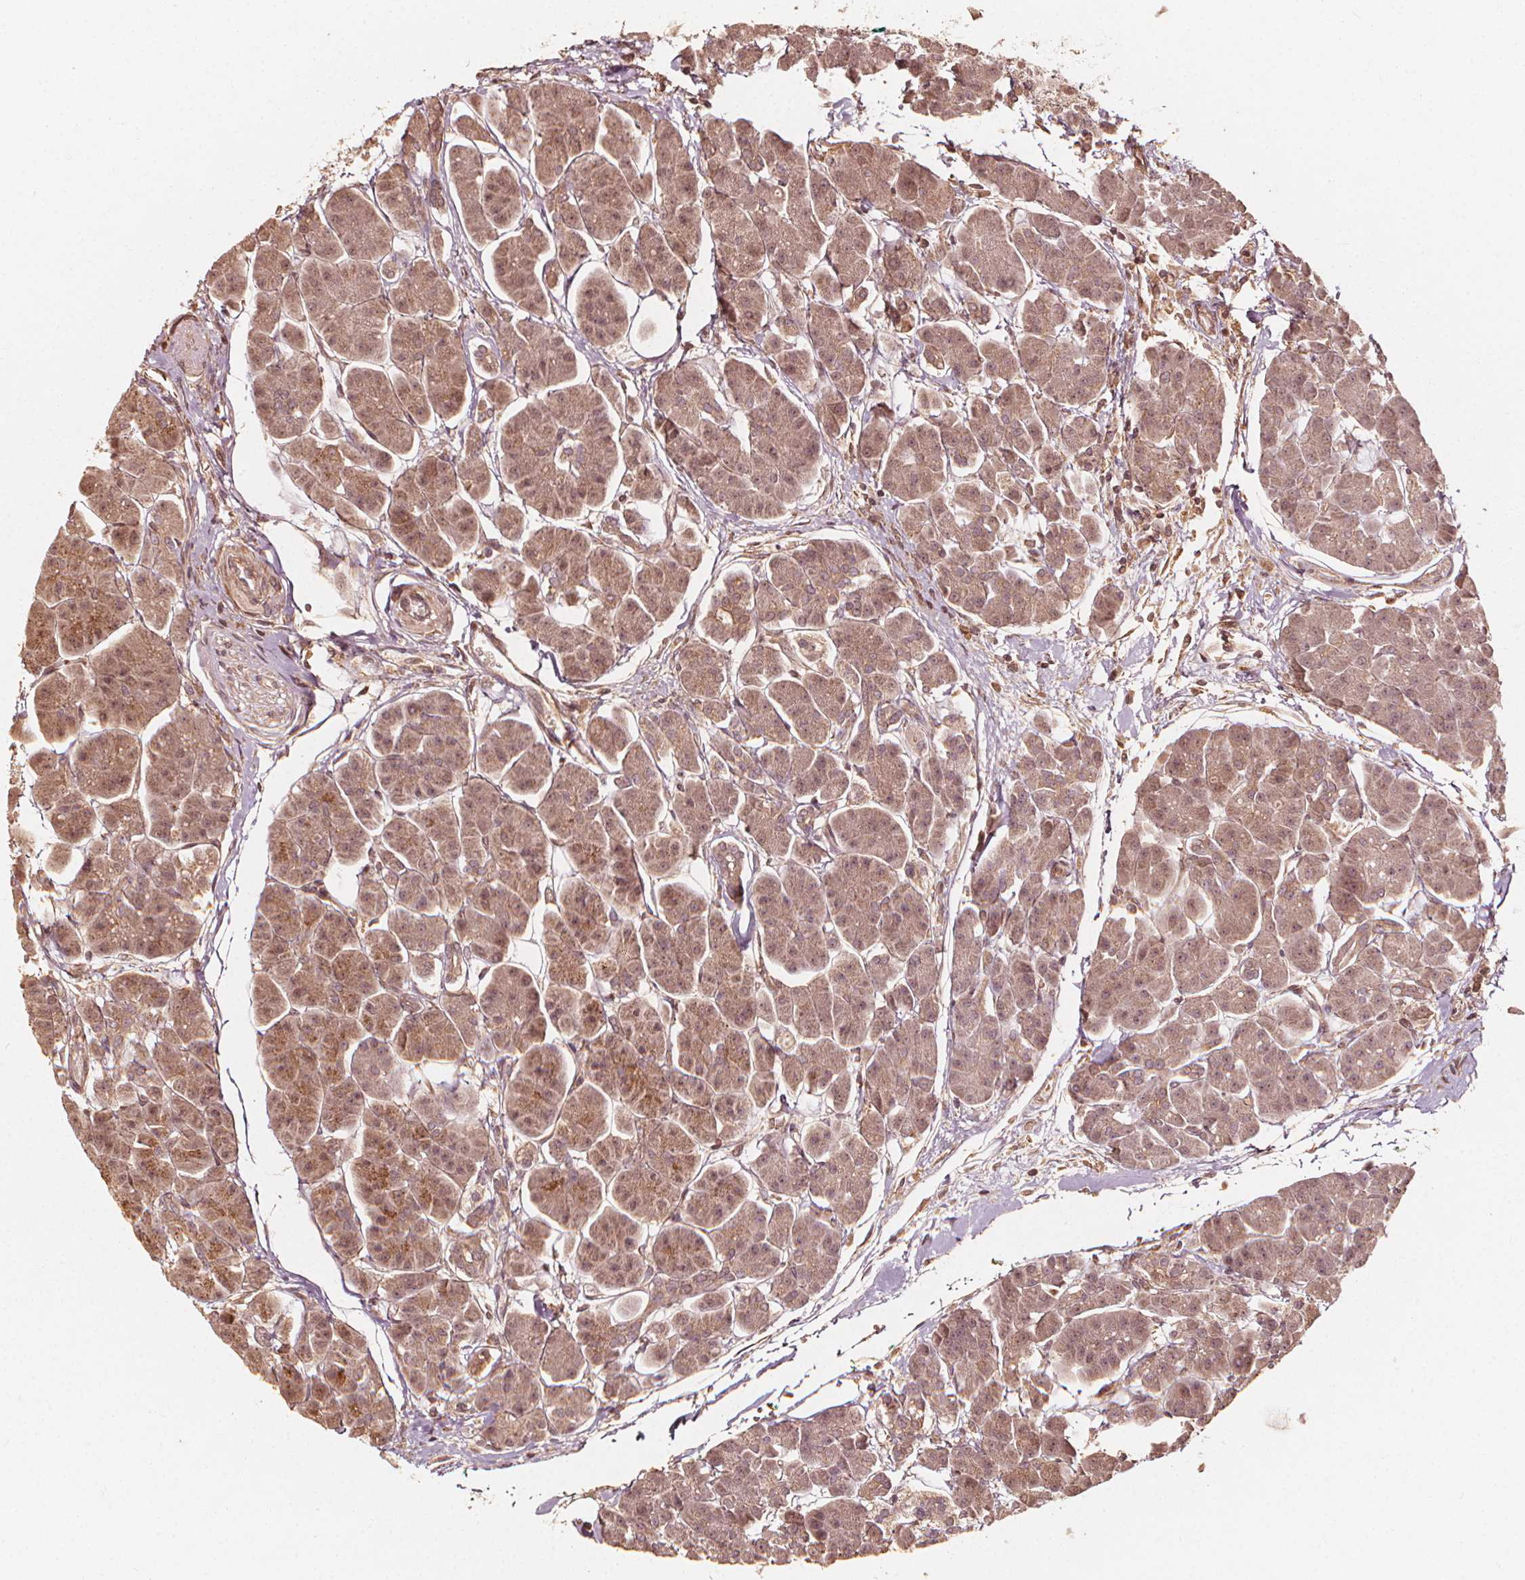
{"staining": {"intensity": "moderate", "quantity": ">75%", "location": "cytoplasmic/membranous,nuclear"}, "tissue": "pancreas", "cell_type": "Exocrine glandular cells", "image_type": "normal", "snomed": [{"axis": "morphology", "description": "Normal tissue, NOS"}, {"axis": "topography", "description": "Adipose tissue"}, {"axis": "topography", "description": "Pancreas"}, {"axis": "topography", "description": "Peripheral nerve tissue"}], "caption": "A brown stain shows moderate cytoplasmic/membranous,nuclear positivity of a protein in exocrine glandular cells of benign human pancreas.", "gene": "NPC1", "patient": {"sex": "female", "age": 58}}